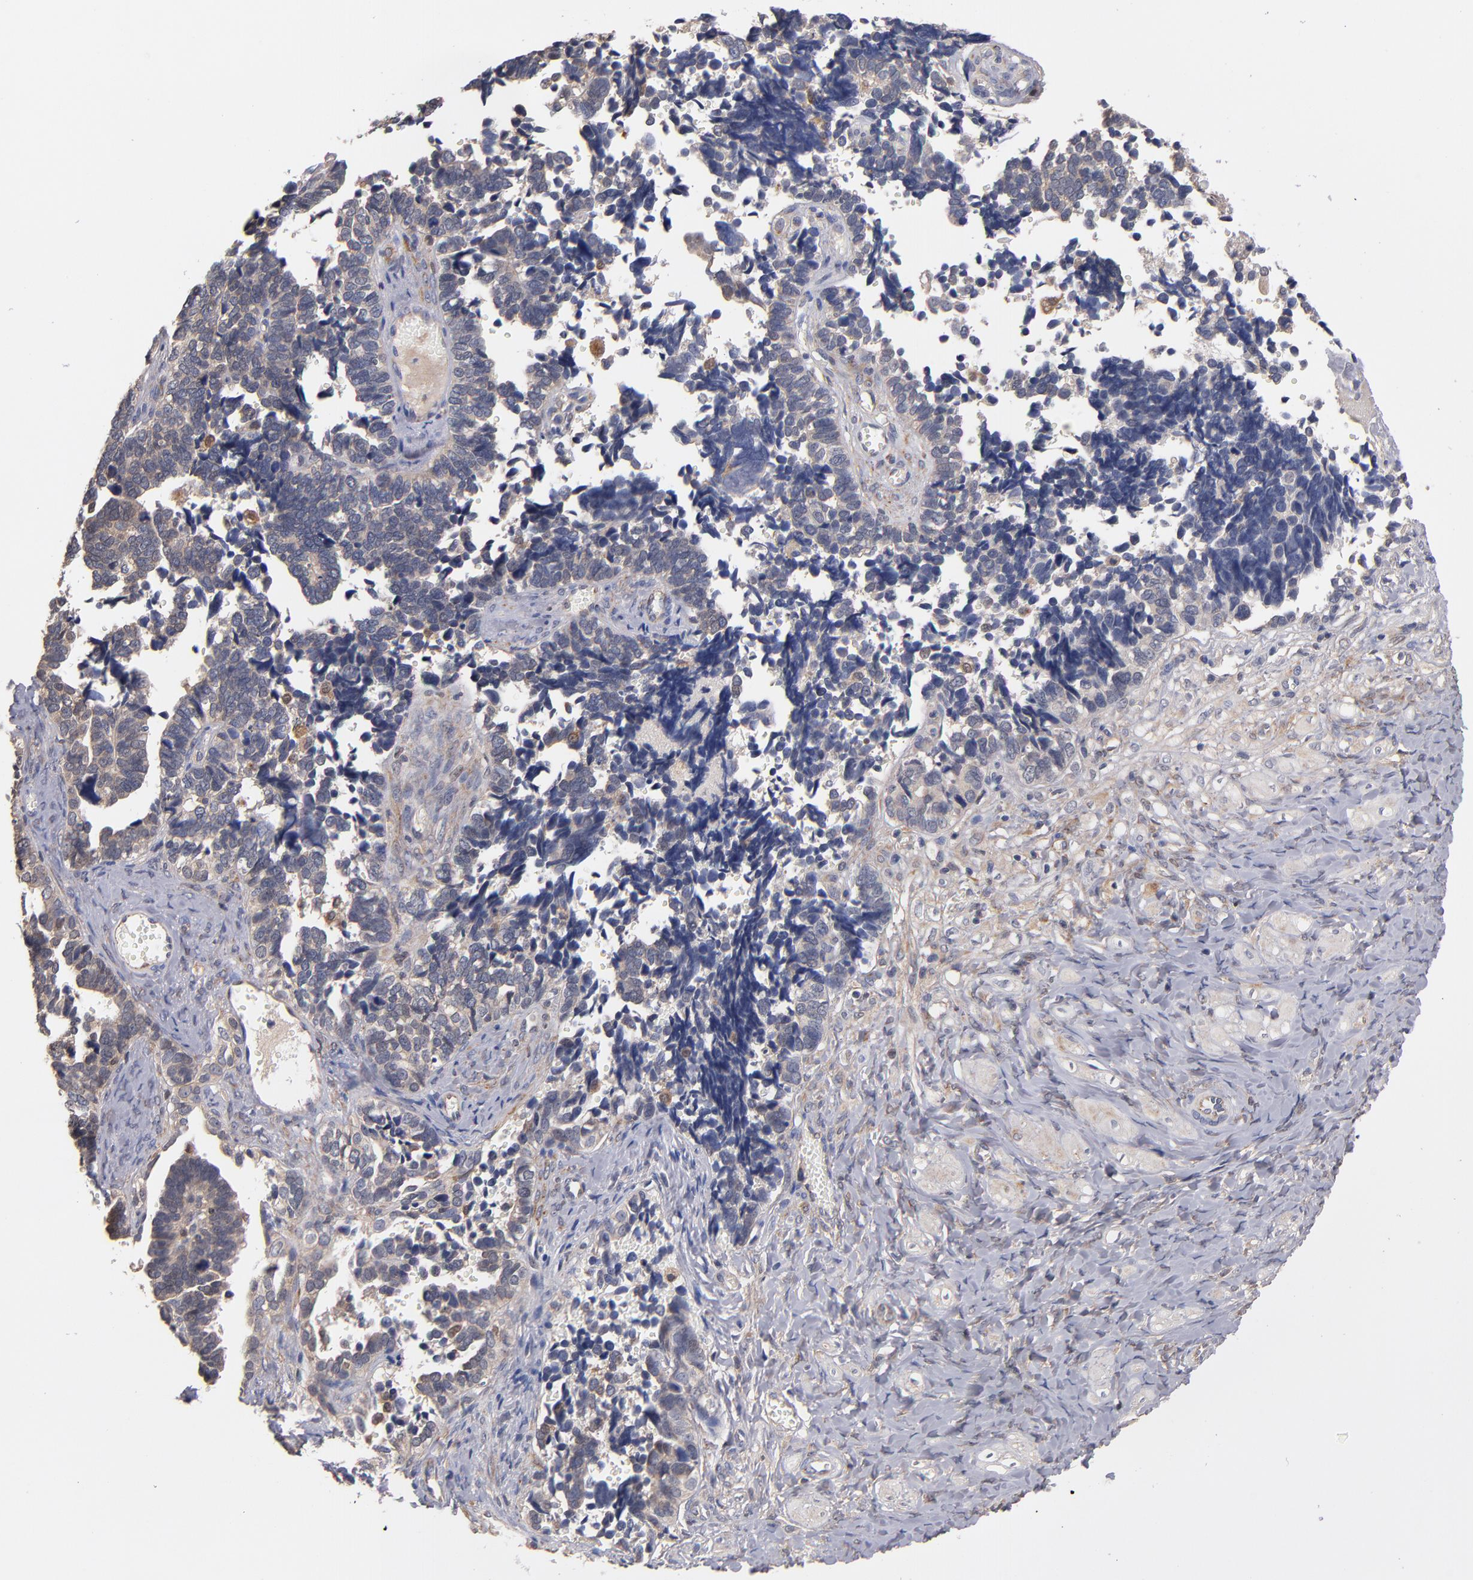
{"staining": {"intensity": "weak", "quantity": "25%-75%", "location": "cytoplasmic/membranous"}, "tissue": "ovarian cancer", "cell_type": "Tumor cells", "image_type": "cancer", "snomed": [{"axis": "morphology", "description": "Cystadenocarcinoma, serous, NOS"}, {"axis": "topography", "description": "Ovary"}], "caption": "Immunohistochemistry of serous cystadenocarcinoma (ovarian) reveals low levels of weak cytoplasmic/membranous positivity in about 25%-75% of tumor cells. (Brightfield microscopy of DAB IHC at high magnification).", "gene": "GMFG", "patient": {"sex": "female", "age": 77}}